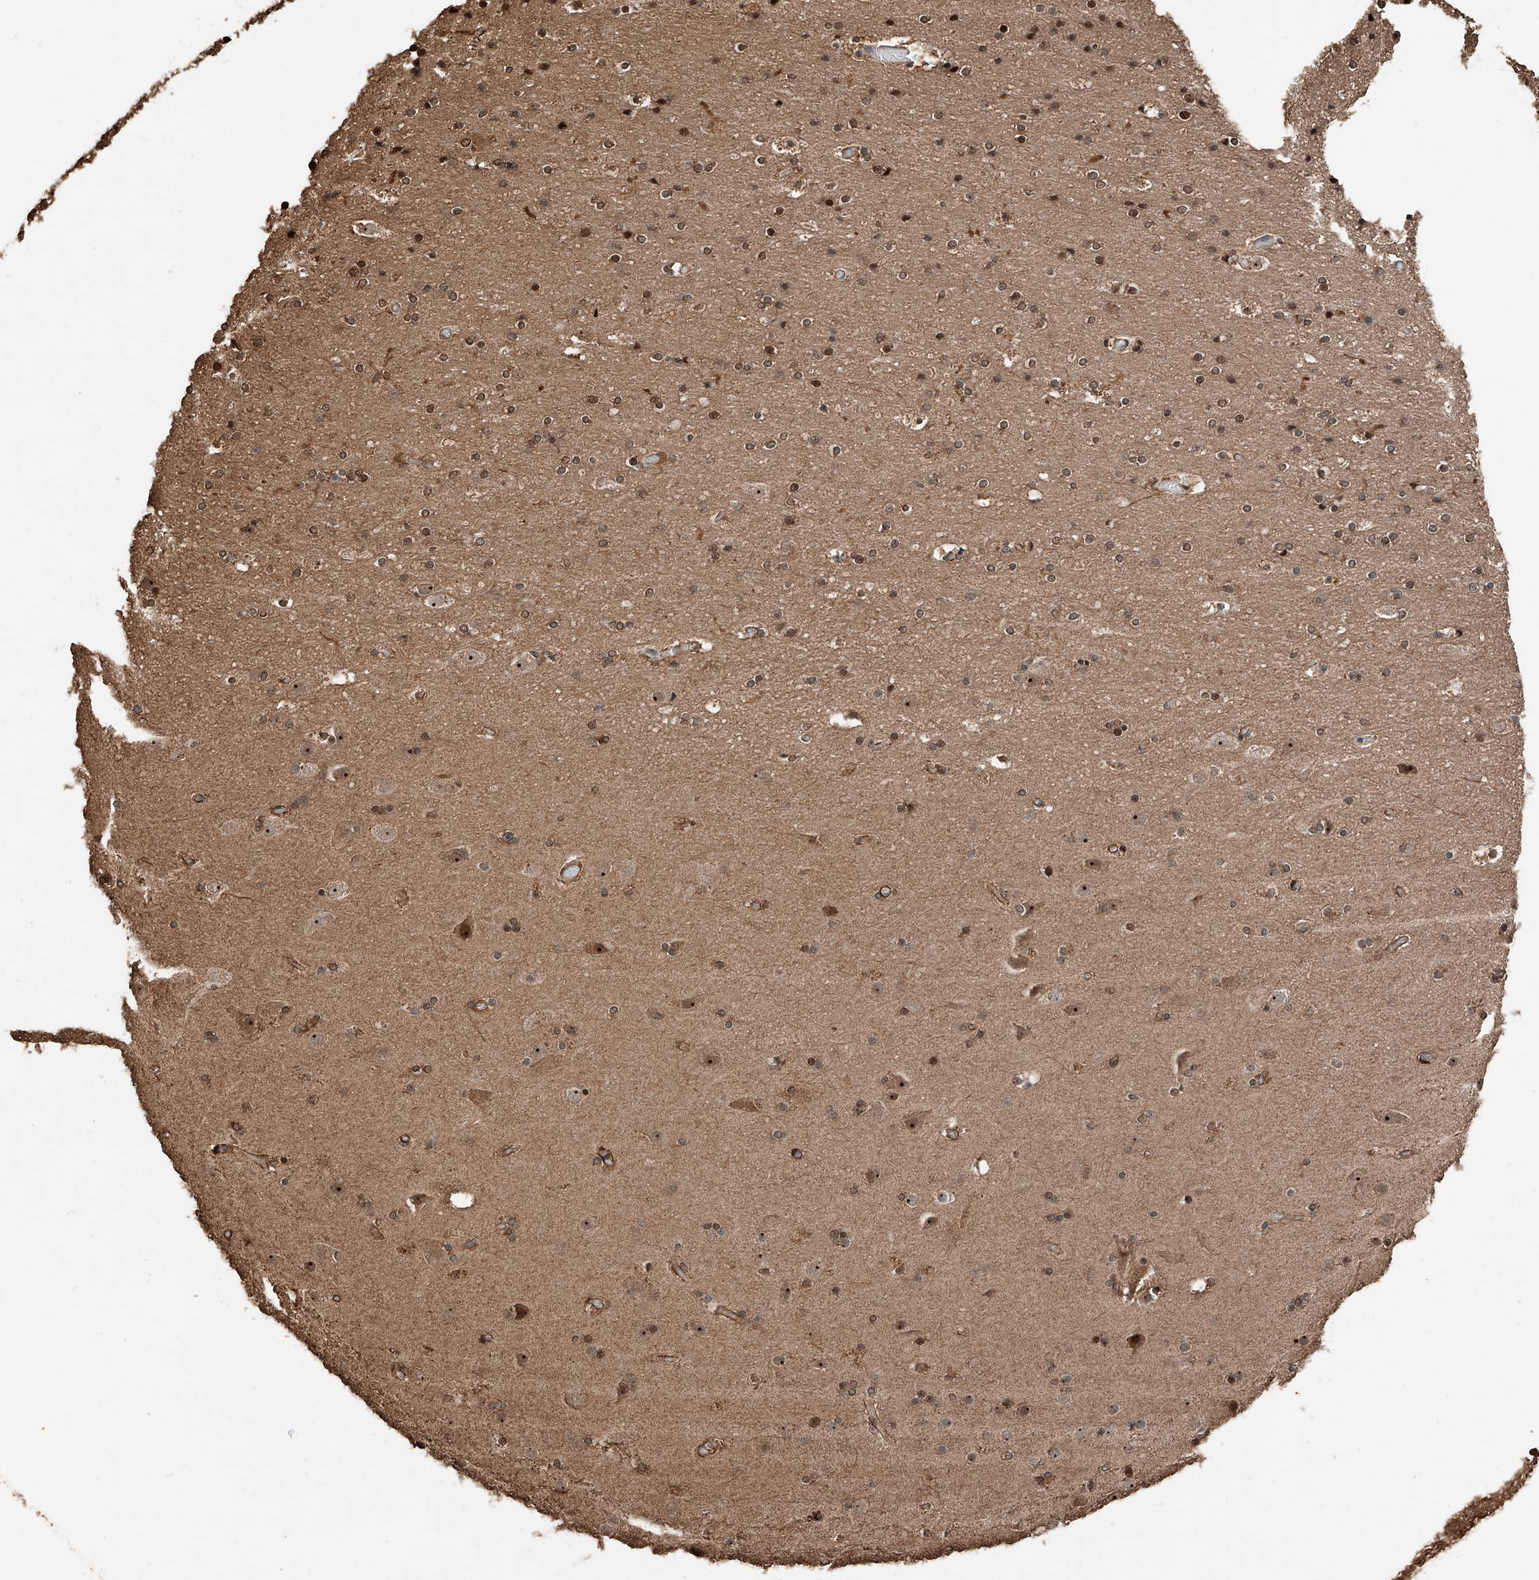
{"staining": {"intensity": "moderate", "quantity": ">75%", "location": "cytoplasmic/membranous,nuclear"}, "tissue": "cerebral cortex", "cell_type": "Endothelial cells", "image_type": "normal", "snomed": [{"axis": "morphology", "description": "Normal tissue, NOS"}, {"axis": "topography", "description": "Cerebral cortex"}], "caption": "An immunohistochemistry (IHC) histopathology image of normal tissue is shown. Protein staining in brown shows moderate cytoplasmic/membranous,nuclear positivity in cerebral cortex within endothelial cells.", "gene": "RMND1", "patient": {"sex": "male", "age": 57}}